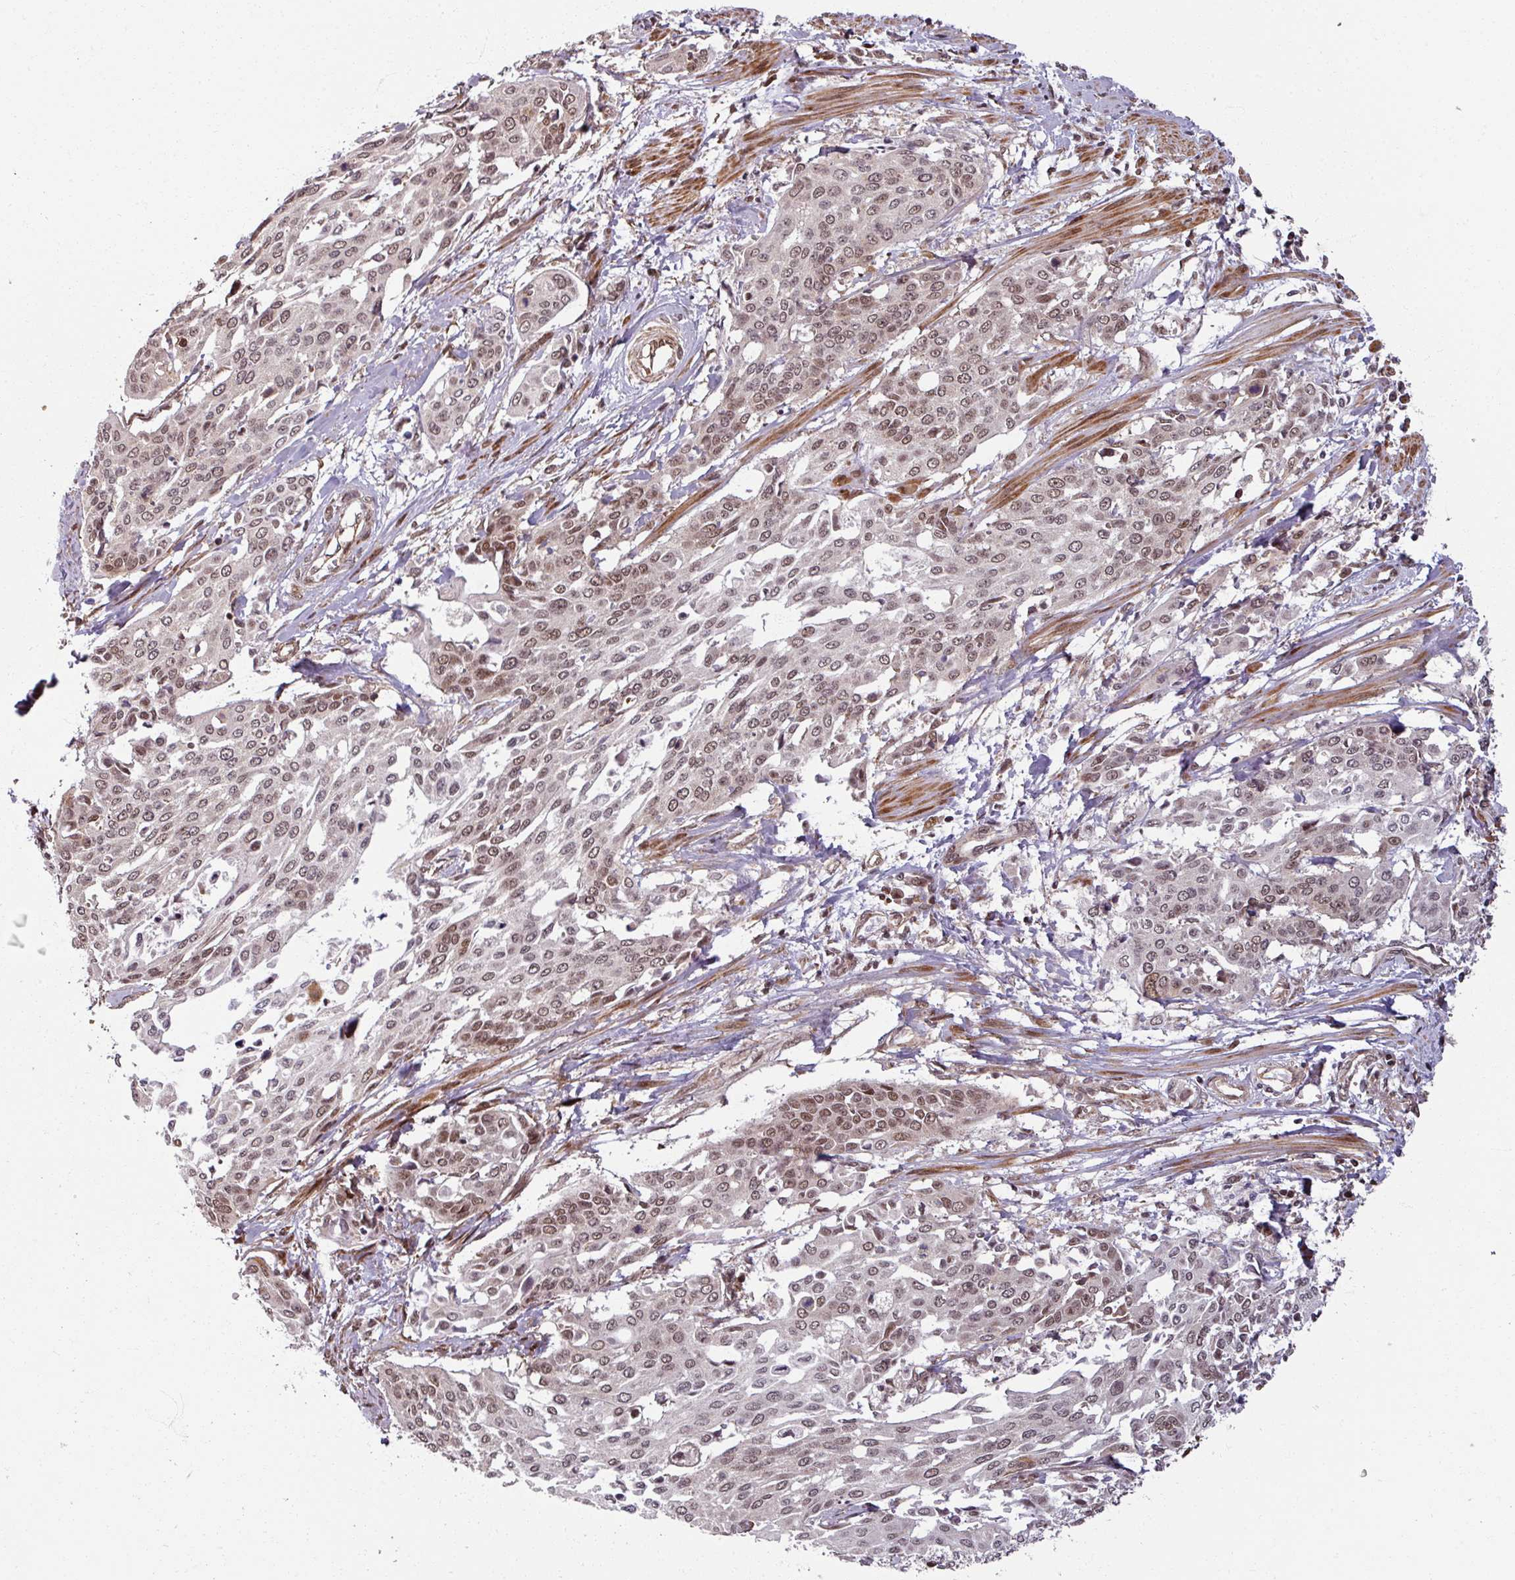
{"staining": {"intensity": "moderate", "quantity": ">75%", "location": "nuclear"}, "tissue": "cervical cancer", "cell_type": "Tumor cells", "image_type": "cancer", "snomed": [{"axis": "morphology", "description": "Squamous cell carcinoma, NOS"}, {"axis": "topography", "description": "Cervix"}], "caption": "Immunohistochemical staining of human cervical cancer (squamous cell carcinoma) displays medium levels of moderate nuclear expression in about >75% of tumor cells.", "gene": "SWI5", "patient": {"sex": "female", "age": 44}}